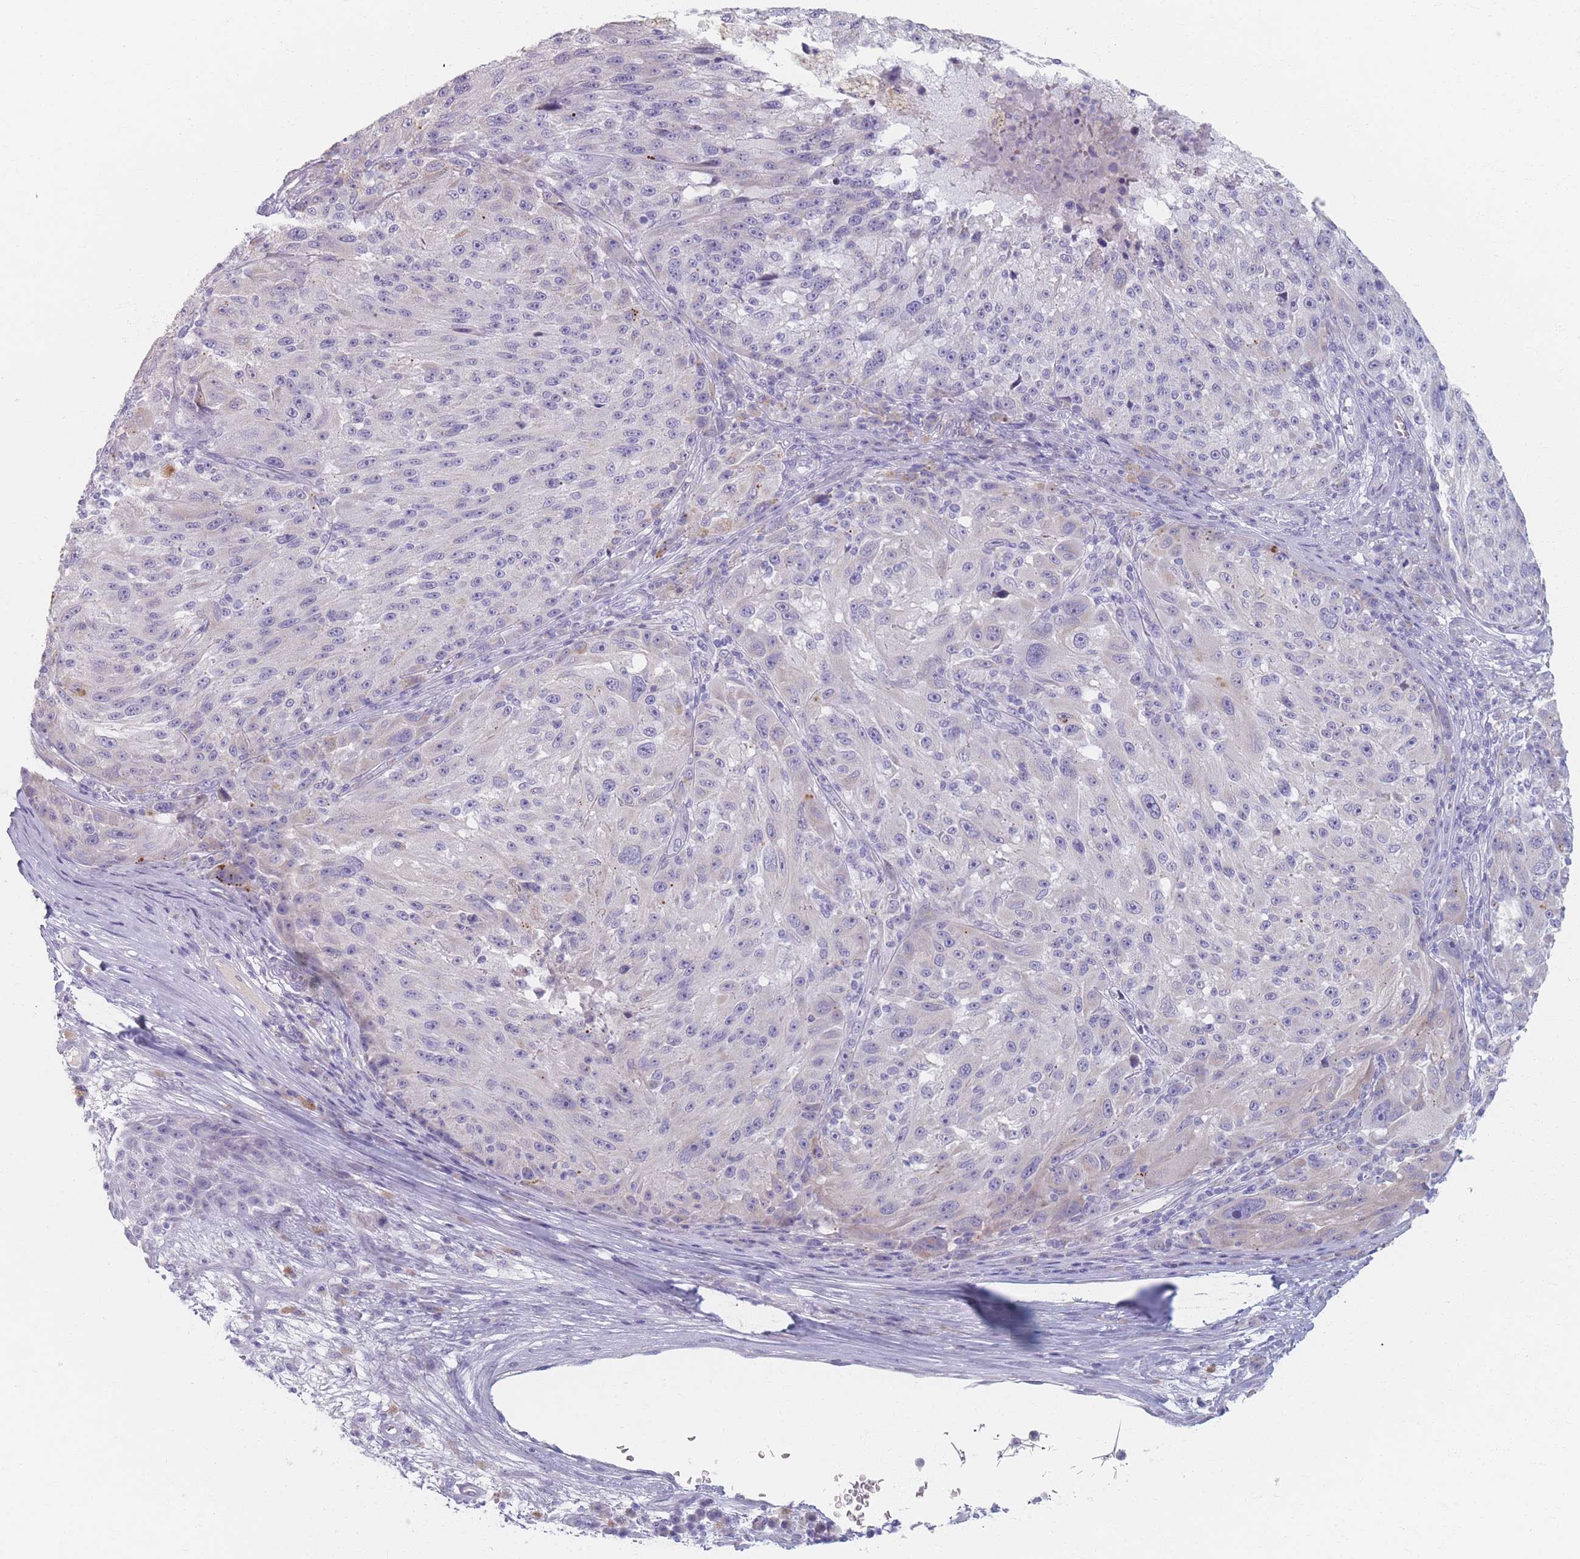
{"staining": {"intensity": "negative", "quantity": "none", "location": "none"}, "tissue": "melanoma", "cell_type": "Tumor cells", "image_type": "cancer", "snomed": [{"axis": "morphology", "description": "Malignant melanoma, NOS"}, {"axis": "topography", "description": "Skin"}], "caption": "A high-resolution photomicrograph shows IHC staining of malignant melanoma, which displays no significant positivity in tumor cells.", "gene": "PIGM", "patient": {"sex": "male", "age": 53}}